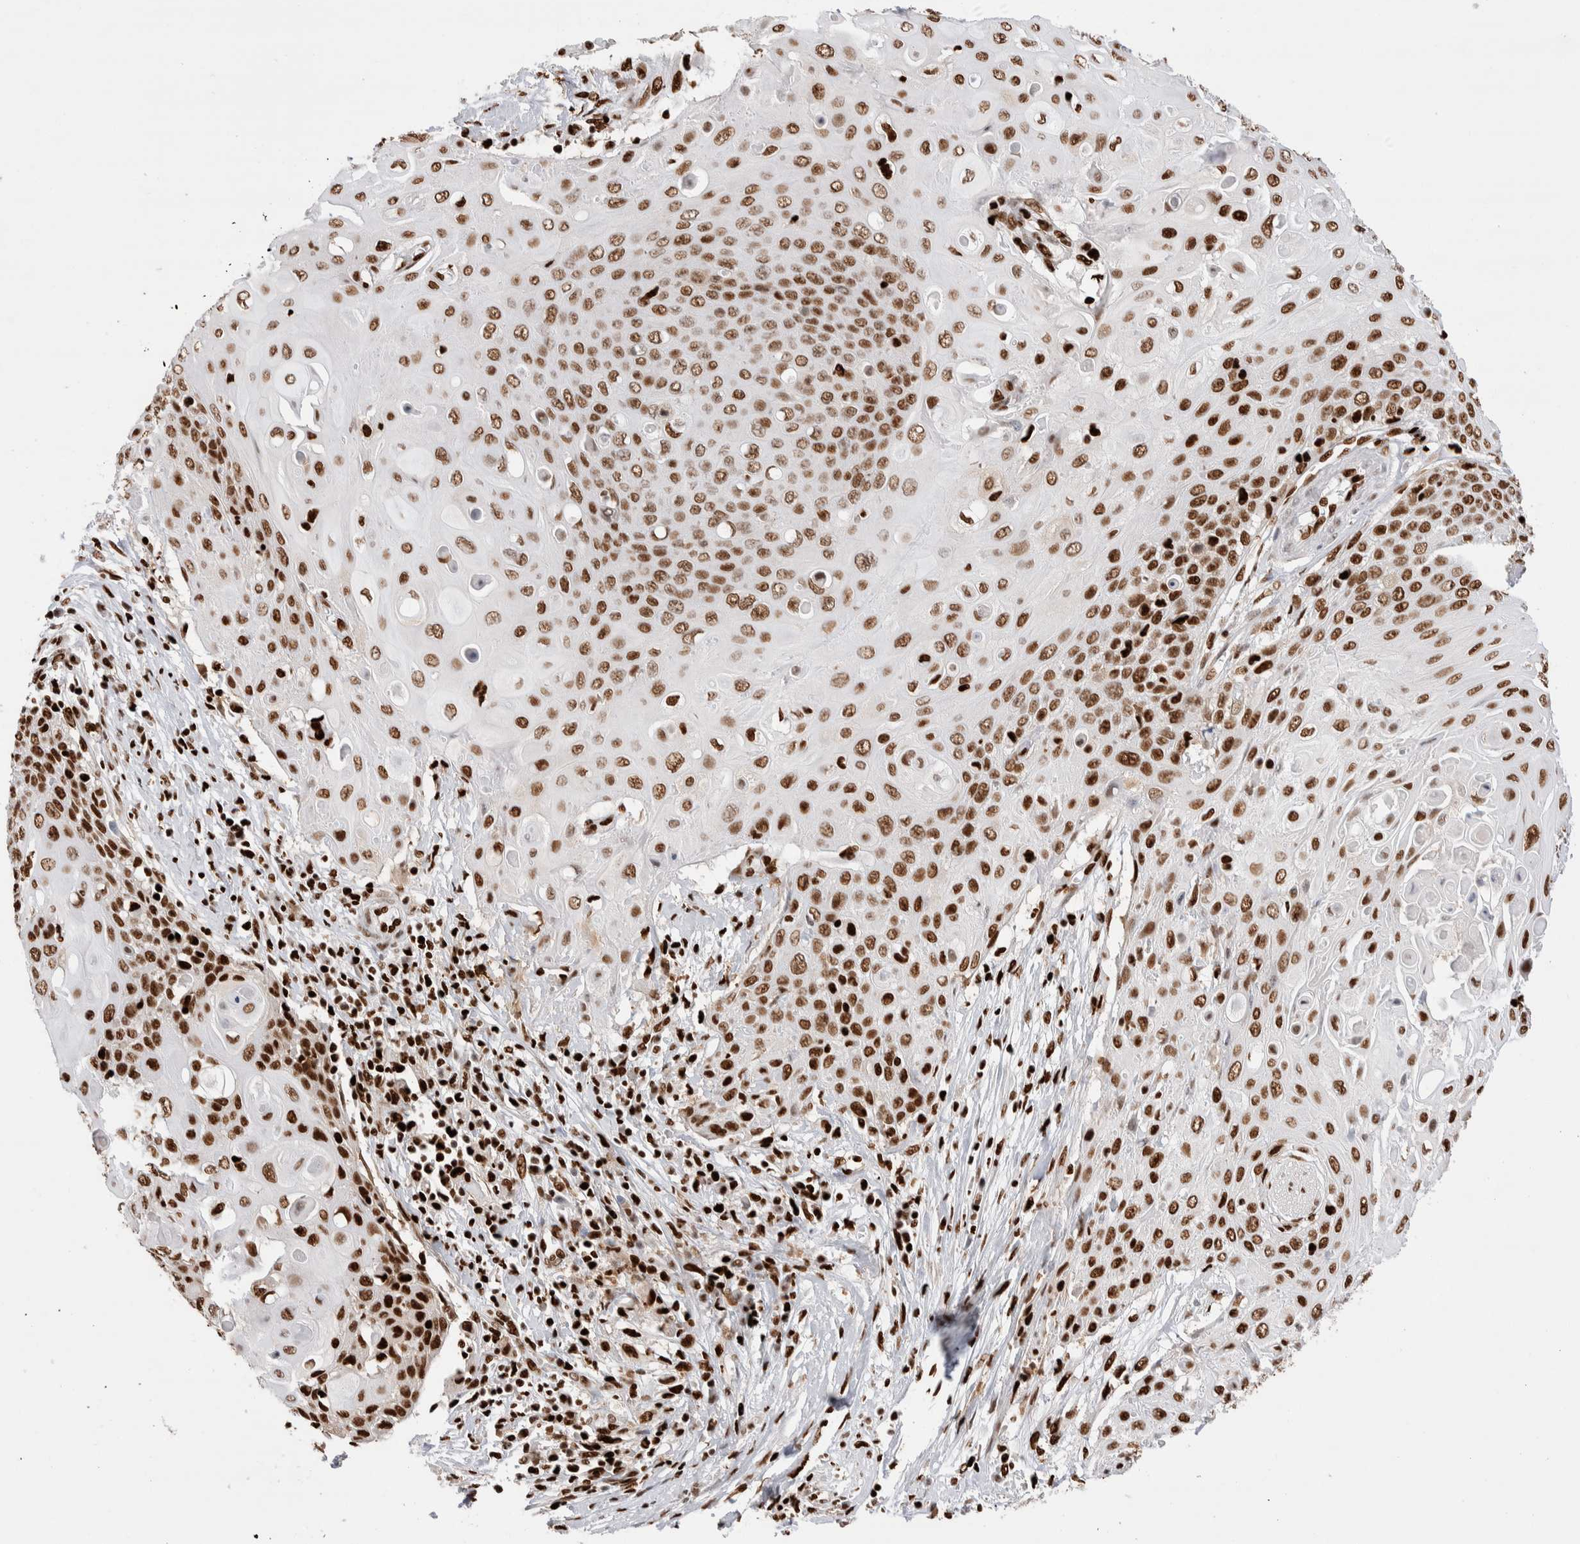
{"staining": {"intensity": "strong", "quantity": ">75%", "location": "nuclear"}, "tissue": "cervical cancer", "cell_type": "Tumor cells", "image_type": "cancer", "snomed": [{"axis": "morphology", "description": "Squamous cell carcinoma, NOS"}, {"axis": "topography", "description": "Cervix"}], "caption": "Protein staining of cervical cancer (squamous cell carcinoma) tissue displays strong nuclear positivity in approximately >75% of tumor cells. The protein is stained brown, and the nuclei are stained in blue (DAB IHC with brightfield microscopy, high magnification).", "gene": "RNASEK-C17orf49", "patient": {"sex": "female", "age": 39}}